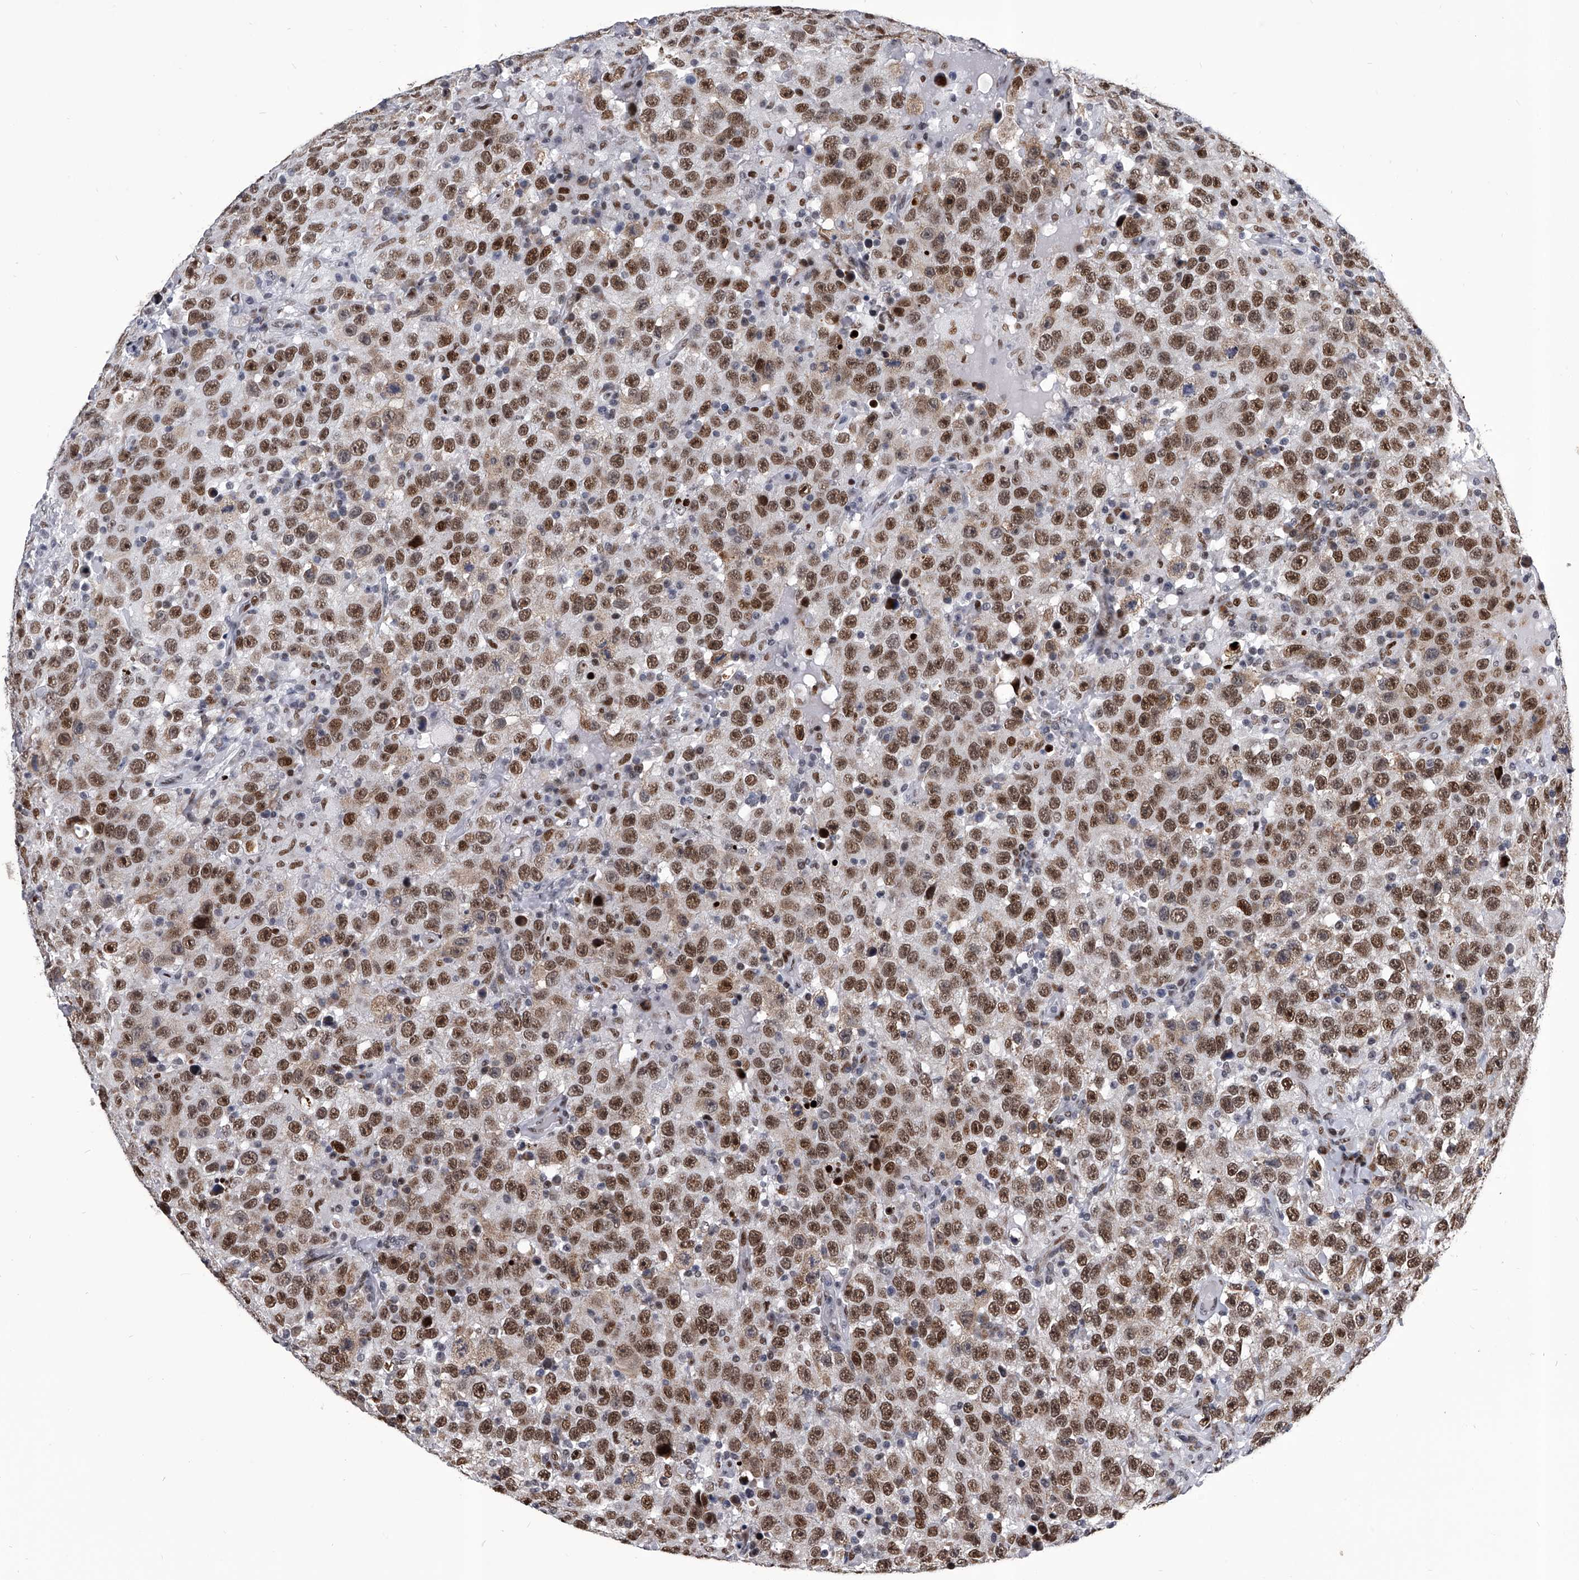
{"staining": {"intensity": "moderate", "quantity": ">75%", "location": "nuclear"}, "tissue": "testis cancer", "cell_type": "Tumor cells", "image_type": "cancer", "snomed": [{"axis": "morphology", "description": "Seminoma, NOS"}, {"axis": "topography", "description": "Testis"}], "caption": "Immunohistochemical staining of testis cancer (seminoma) reveals medium levels of moderate nuclear protein positivity in approximately >75% of tumor cells.", "gene": "CMTR1", "patient": {"sex": "male", "age": 41}}